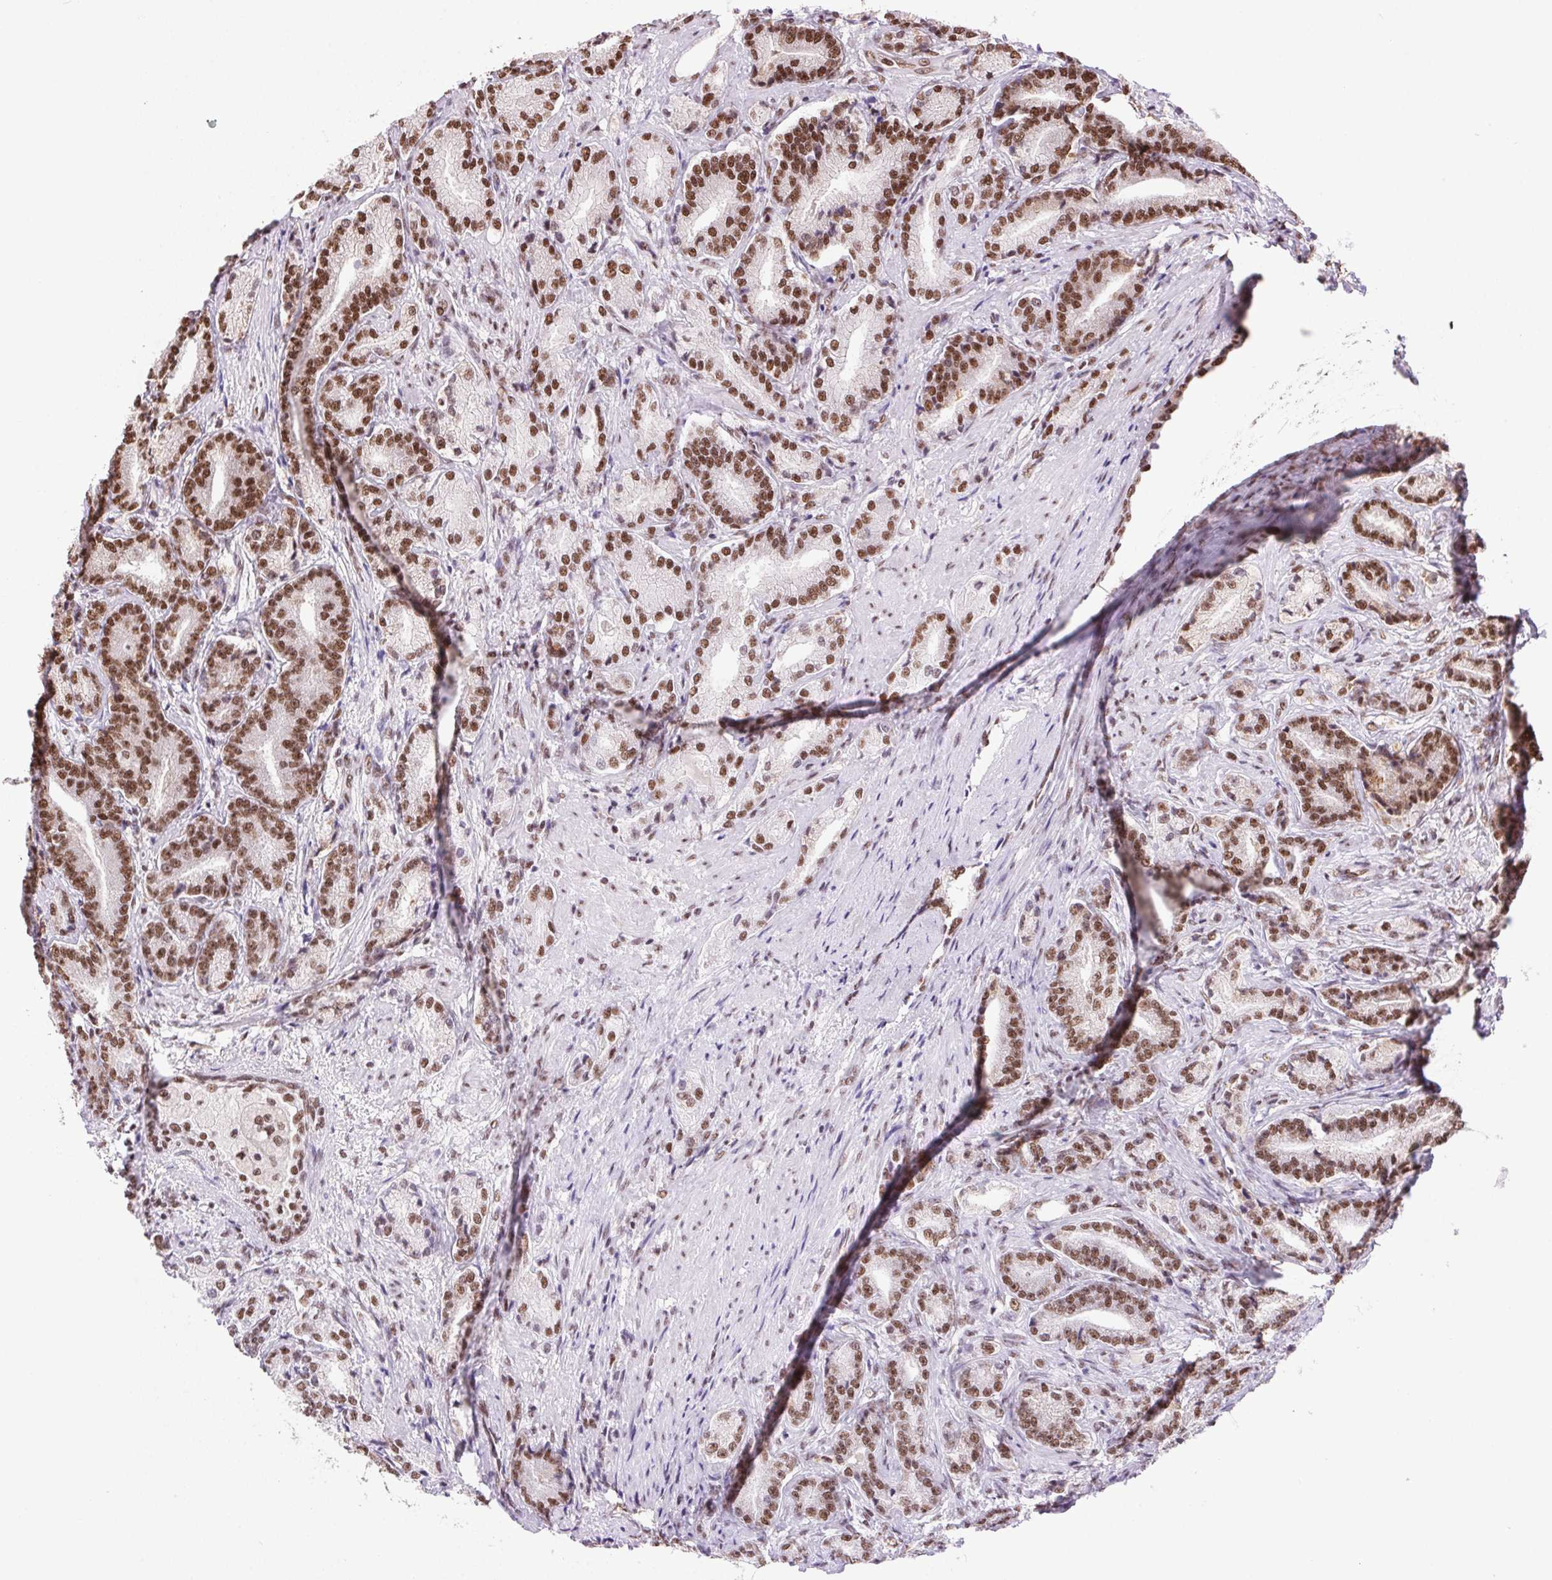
{"staining": {"intensity": "moderate", "quantity": ">75%", "location": "nuclear"}, "tissue": "prostate cancer", "cell_type": "Tumor cells", "image_type": "cancer", "snomed": [{"axis": "morphology", "description": "Adenocarcinoma, High grade"}, {"axis": "topography", "description": "Prostate and seminal vesicle, NOS"}], "caption": "High-power microscopy captured an immunohistochemistry photomicrograph of prostate cancer (adenocarcinoma (high-grade)), revealing moderate nuclear staining in about >75% of tumor cells.", "gene": "ZNF207", "patient": {"sex": "male", "age": 61}}